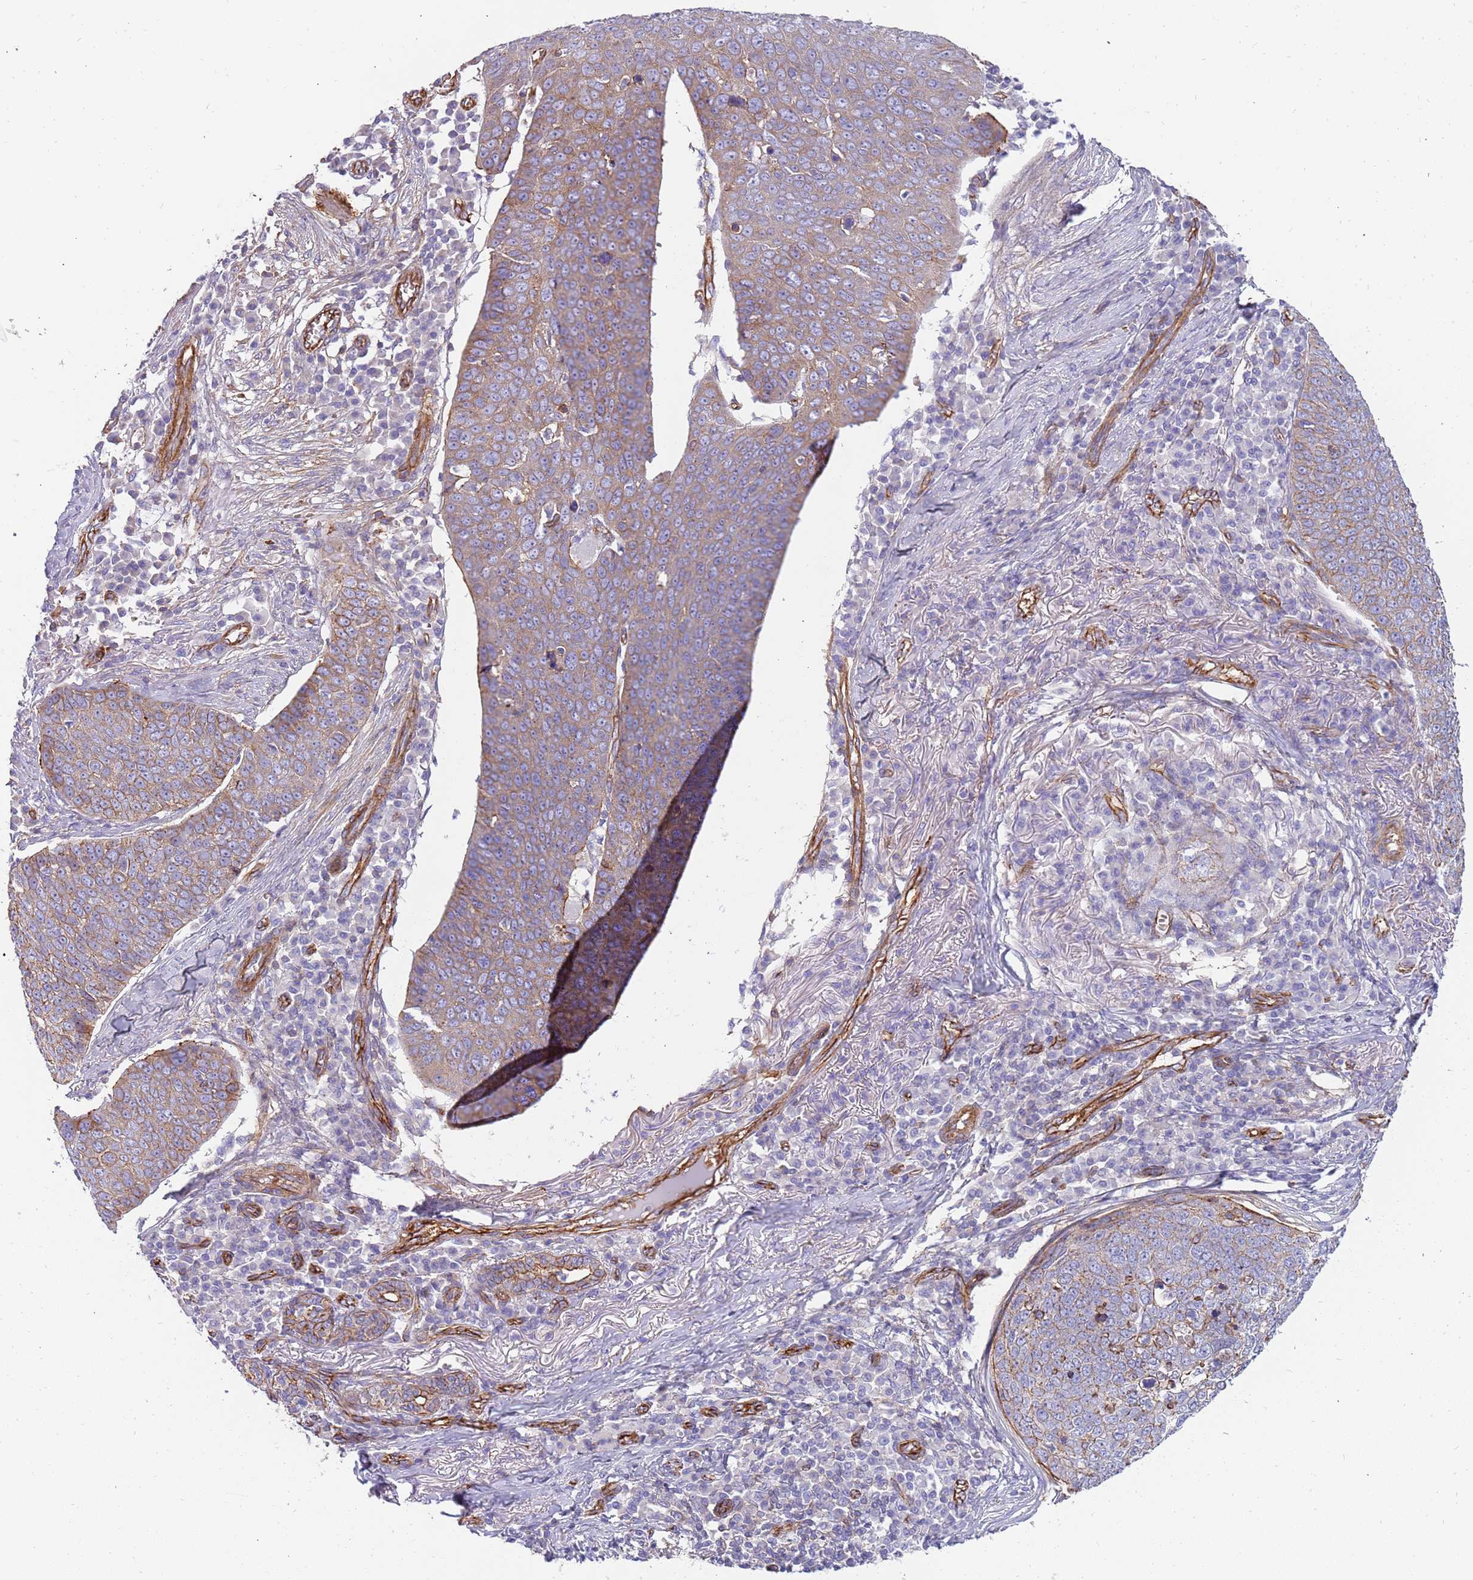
{"staining": {"intensity": "moderate", "quantity": "25%-75%", "location": "cytoplasmic/membranous"}, "tissue": "skin cancer", "cell_type": "Tumor cells", "image_type": "cancer", "snomed": [{"axis": "morphology", "description": "Squamous cell carcinoma, NOS"}, {"axis": "topography", "description": "Skin"}], "caption": "Protein positivity by immunohistochemistry (IHC) exhibits moderate cytoplasmic/membranous expression in approximately 25%-75% of tumor cells in skin squamous cell carcinoma.", "gene": "GFRAL", "patient": {"sex": "male", "age": 71}}